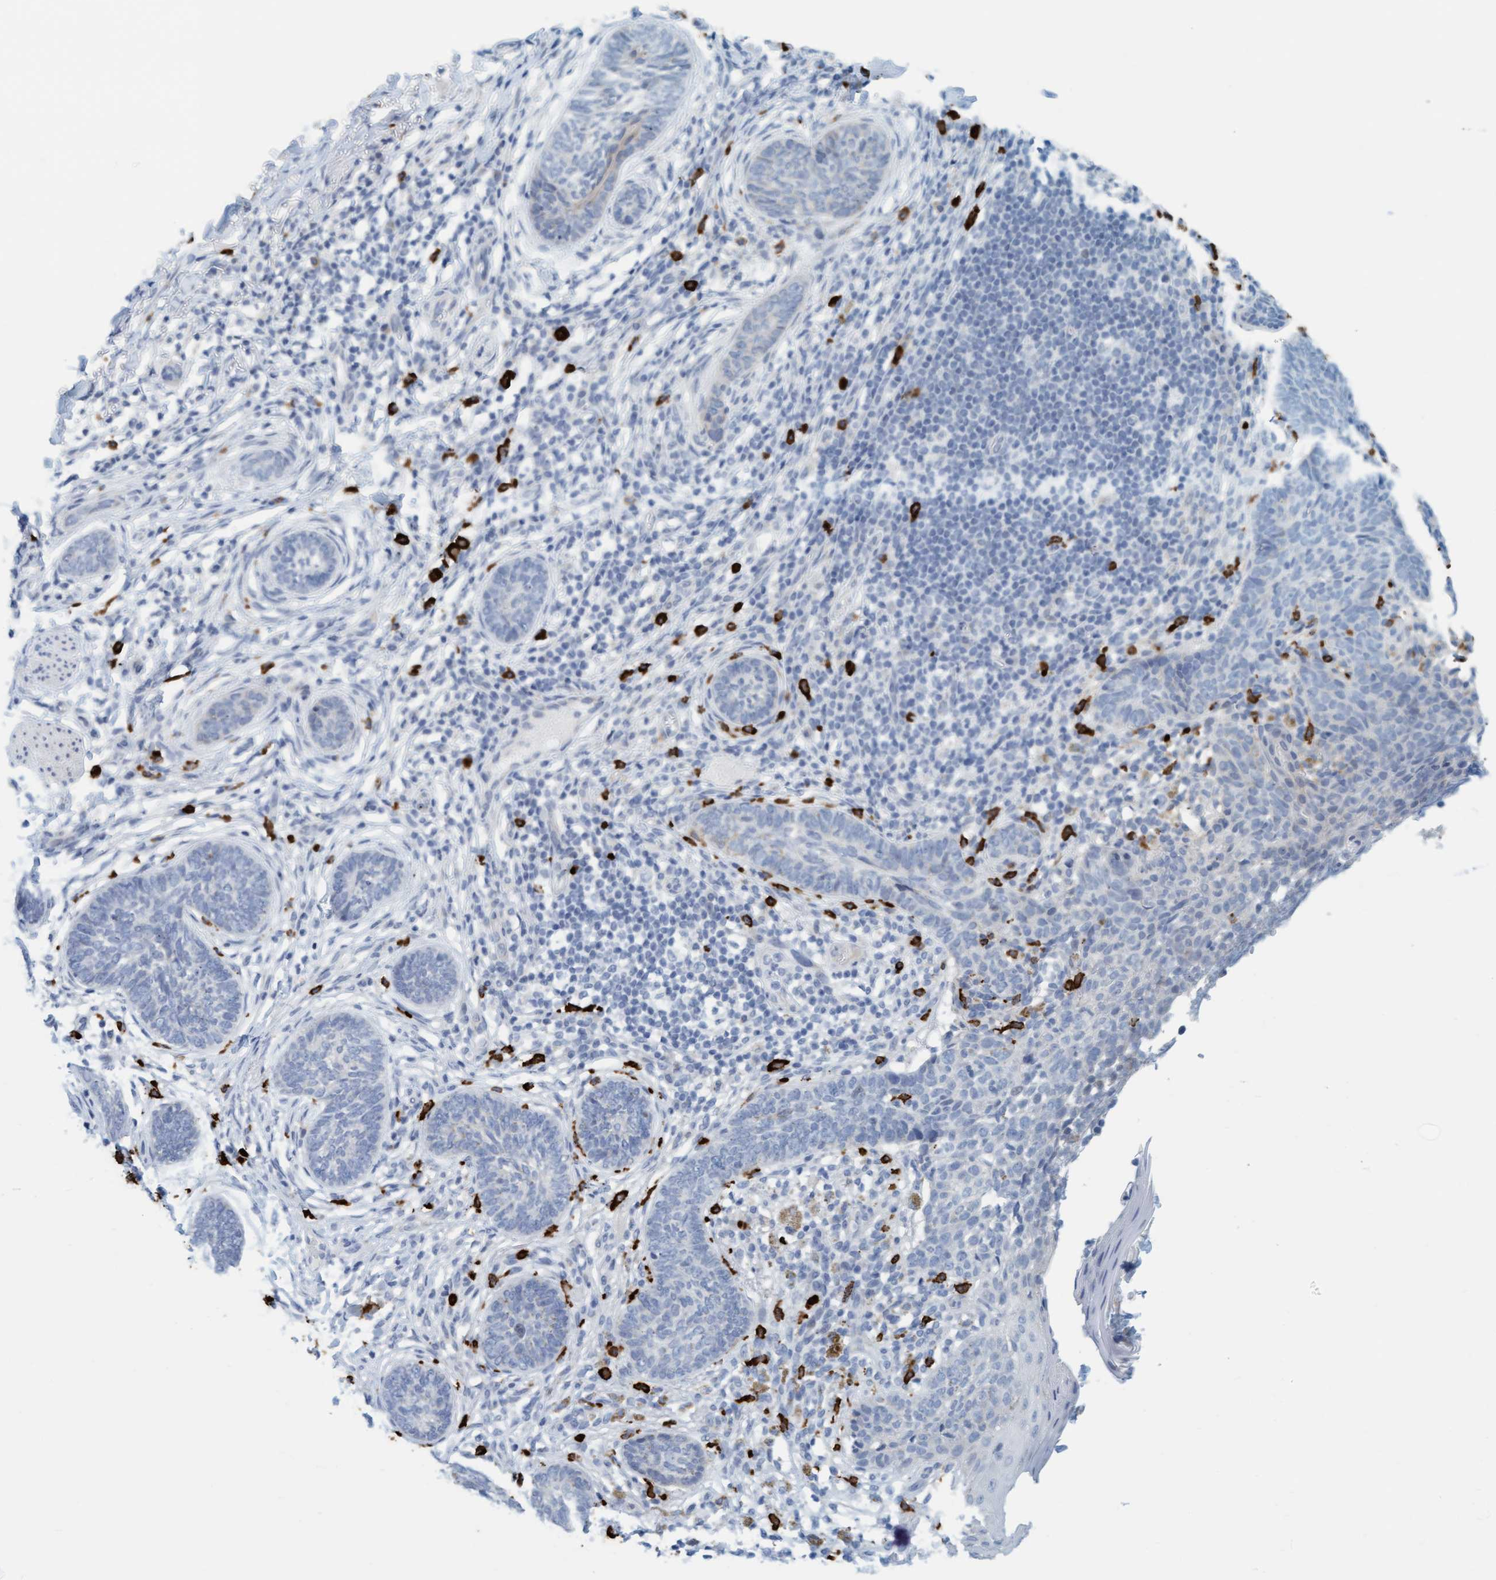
{"staining": {"intensity": "negative", "quantity": "none", "location": "none"}, "tissue": "skin cancer", "cell_type": "Tumor cells", "image_type": "cancer", "snomed": [{"axis": "morphology", "description": "Normal tissue, NOS"}, {"axis": "morphology", "description": "Basal cell carcinoma"}, {"axis": "topography", "description": "Skin"}], "caption": "The image displays no significant positivity in tumor cells of skin cancer (basal cell carcinoma). Brightfield microscopy of IHC stained with DAB (3,3'-diaminobenzidine) (brown) and hematoxylin (blue), captured at high magnification.", "gene": "CPA3", "patient": {"sex": "male", "age": 87}}